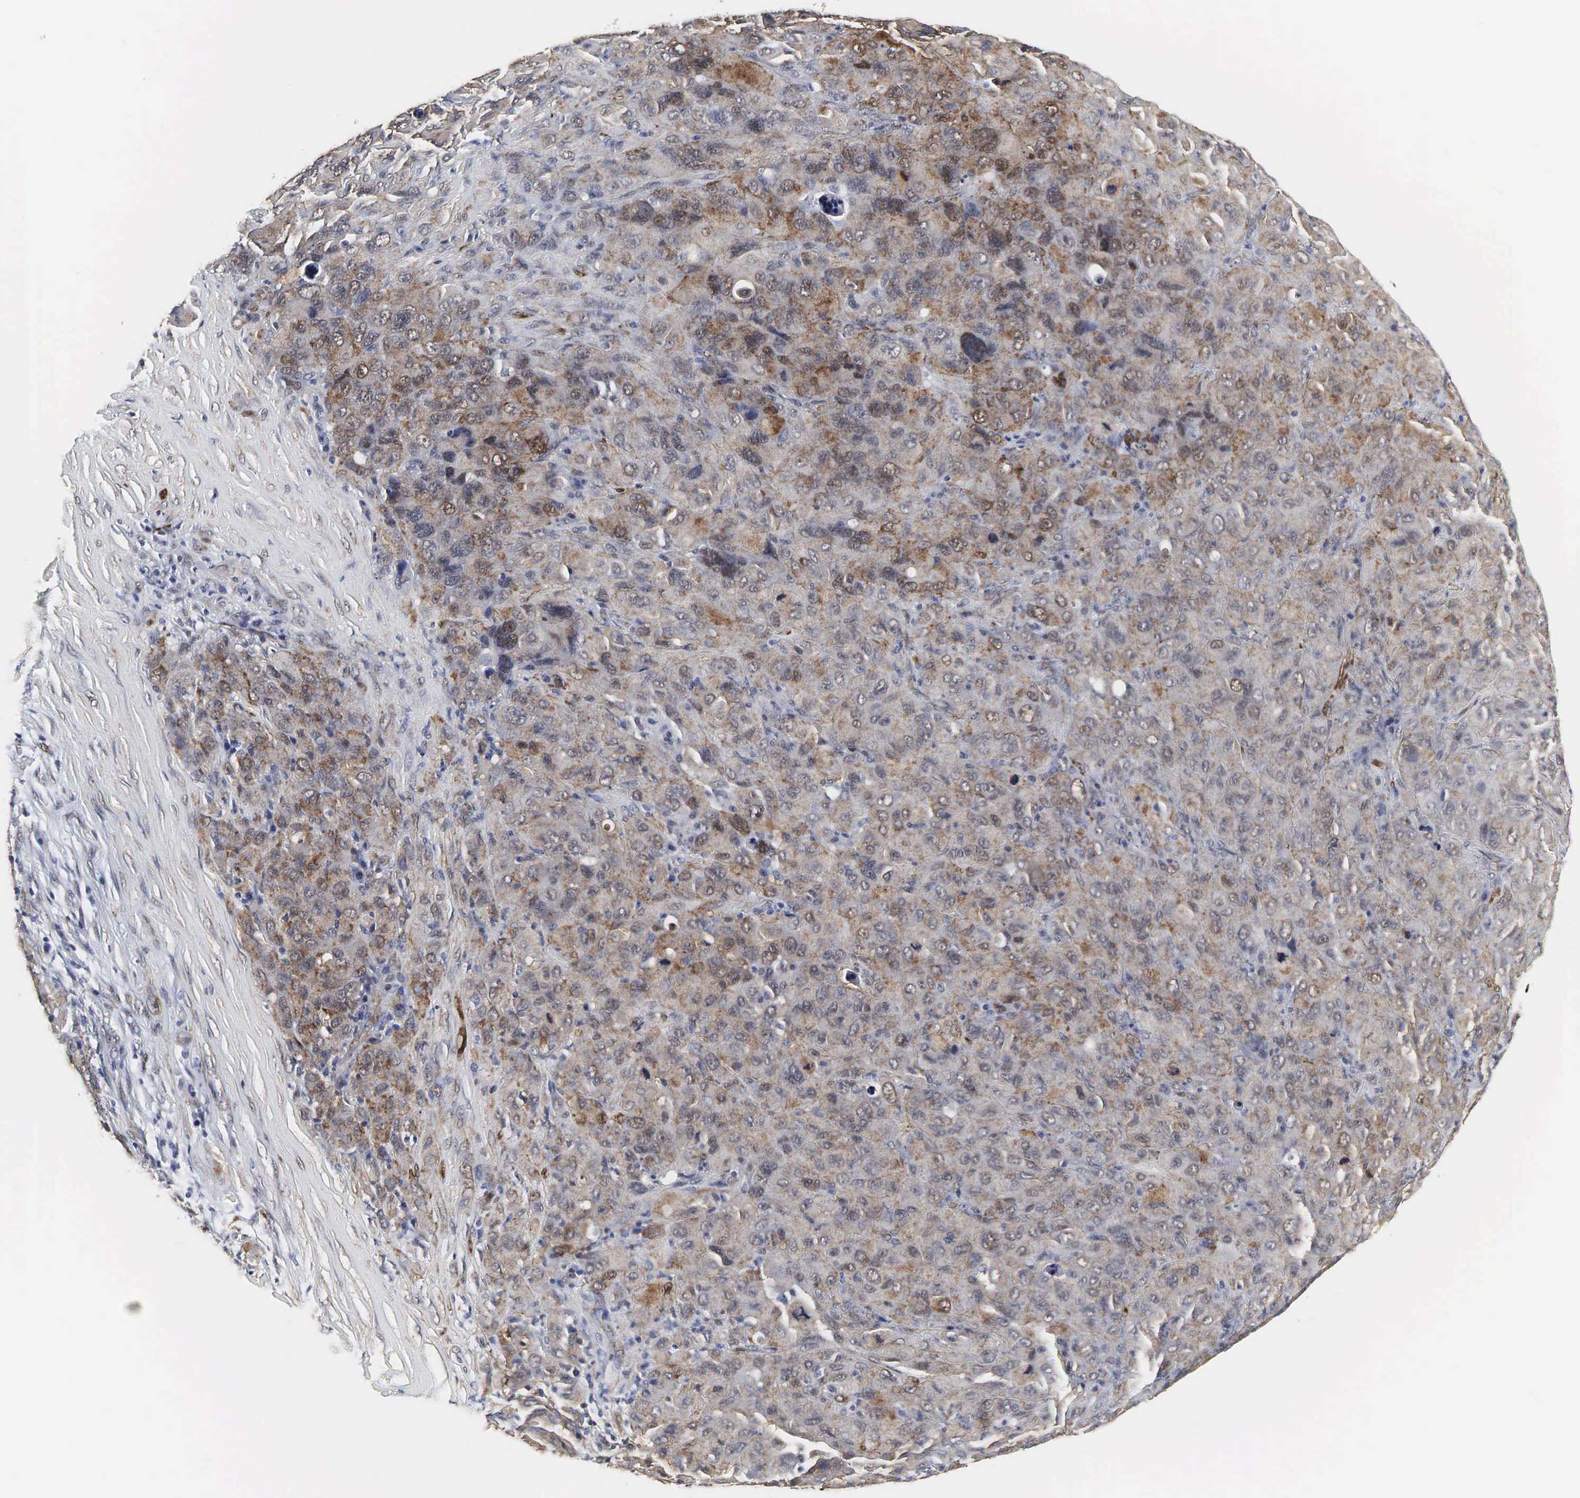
{"staining": {"intensity": "moderate", "quantity": "25%-75%", "location": "cytoplasmic/membranous,nuclear"}, "tissue": "melanoma", "cell_type": "Tumor cells", "image_type": "cancer", "snomed": [{"axis": "morphology", "description": "Malignant melanoma, Metastatic site"}, {"axis": "topography", "description": "Skin"}], "caption": "A high-resolution image shows immunohistochemistry staining of melanoma, which reveals moderate cytoplasmic/membranous and nuclear positivity in approximately 25%-75% of tumor cells.", "gene": "SPIN1", "patient": {"sex": "male", "age": 32}}